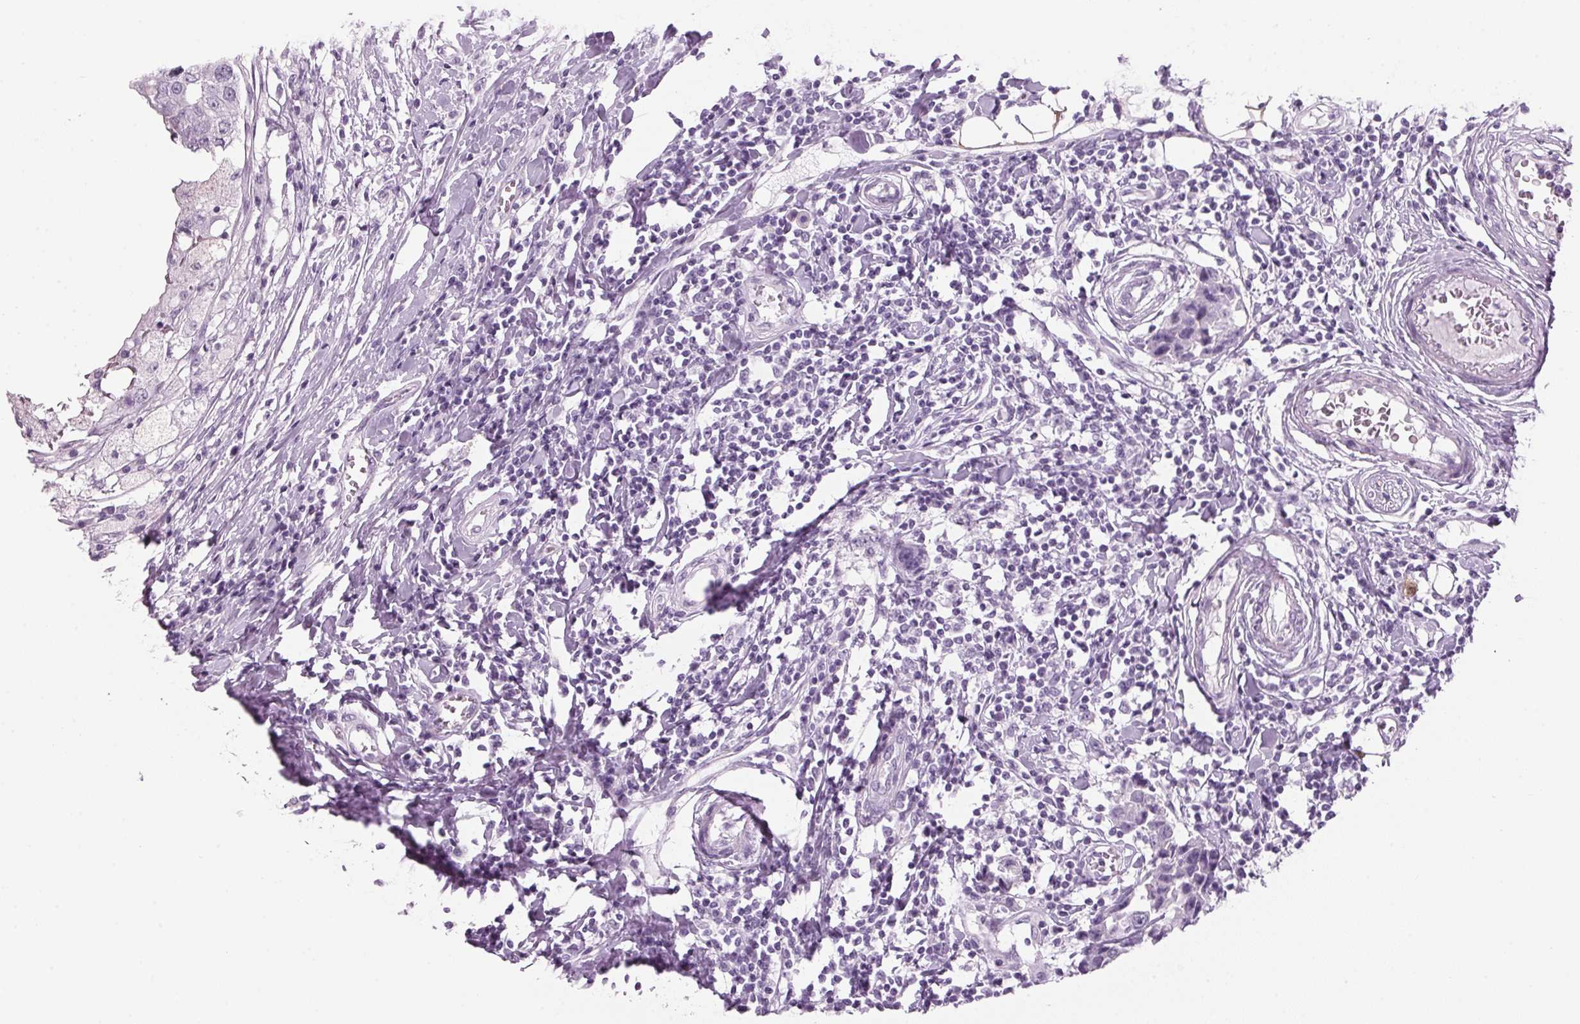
{"staining": {"intensity": "negative", "quantity": "none", "location": "none"}, "tissue": "breast cancer", "cell_type": "Tumor cells", "image_type": "cancer", "snomed": [{"axis": "morphology", "description": "Duct carcinoma"}, {"axis": "topography", "description": "Breast"}], "caption": "There is no significant expression in tumor cells of breast cancer (invasive ductal carcinoma).", "gene": "PPP1R1A", "patient": {"sex": "female", "age": 27}}